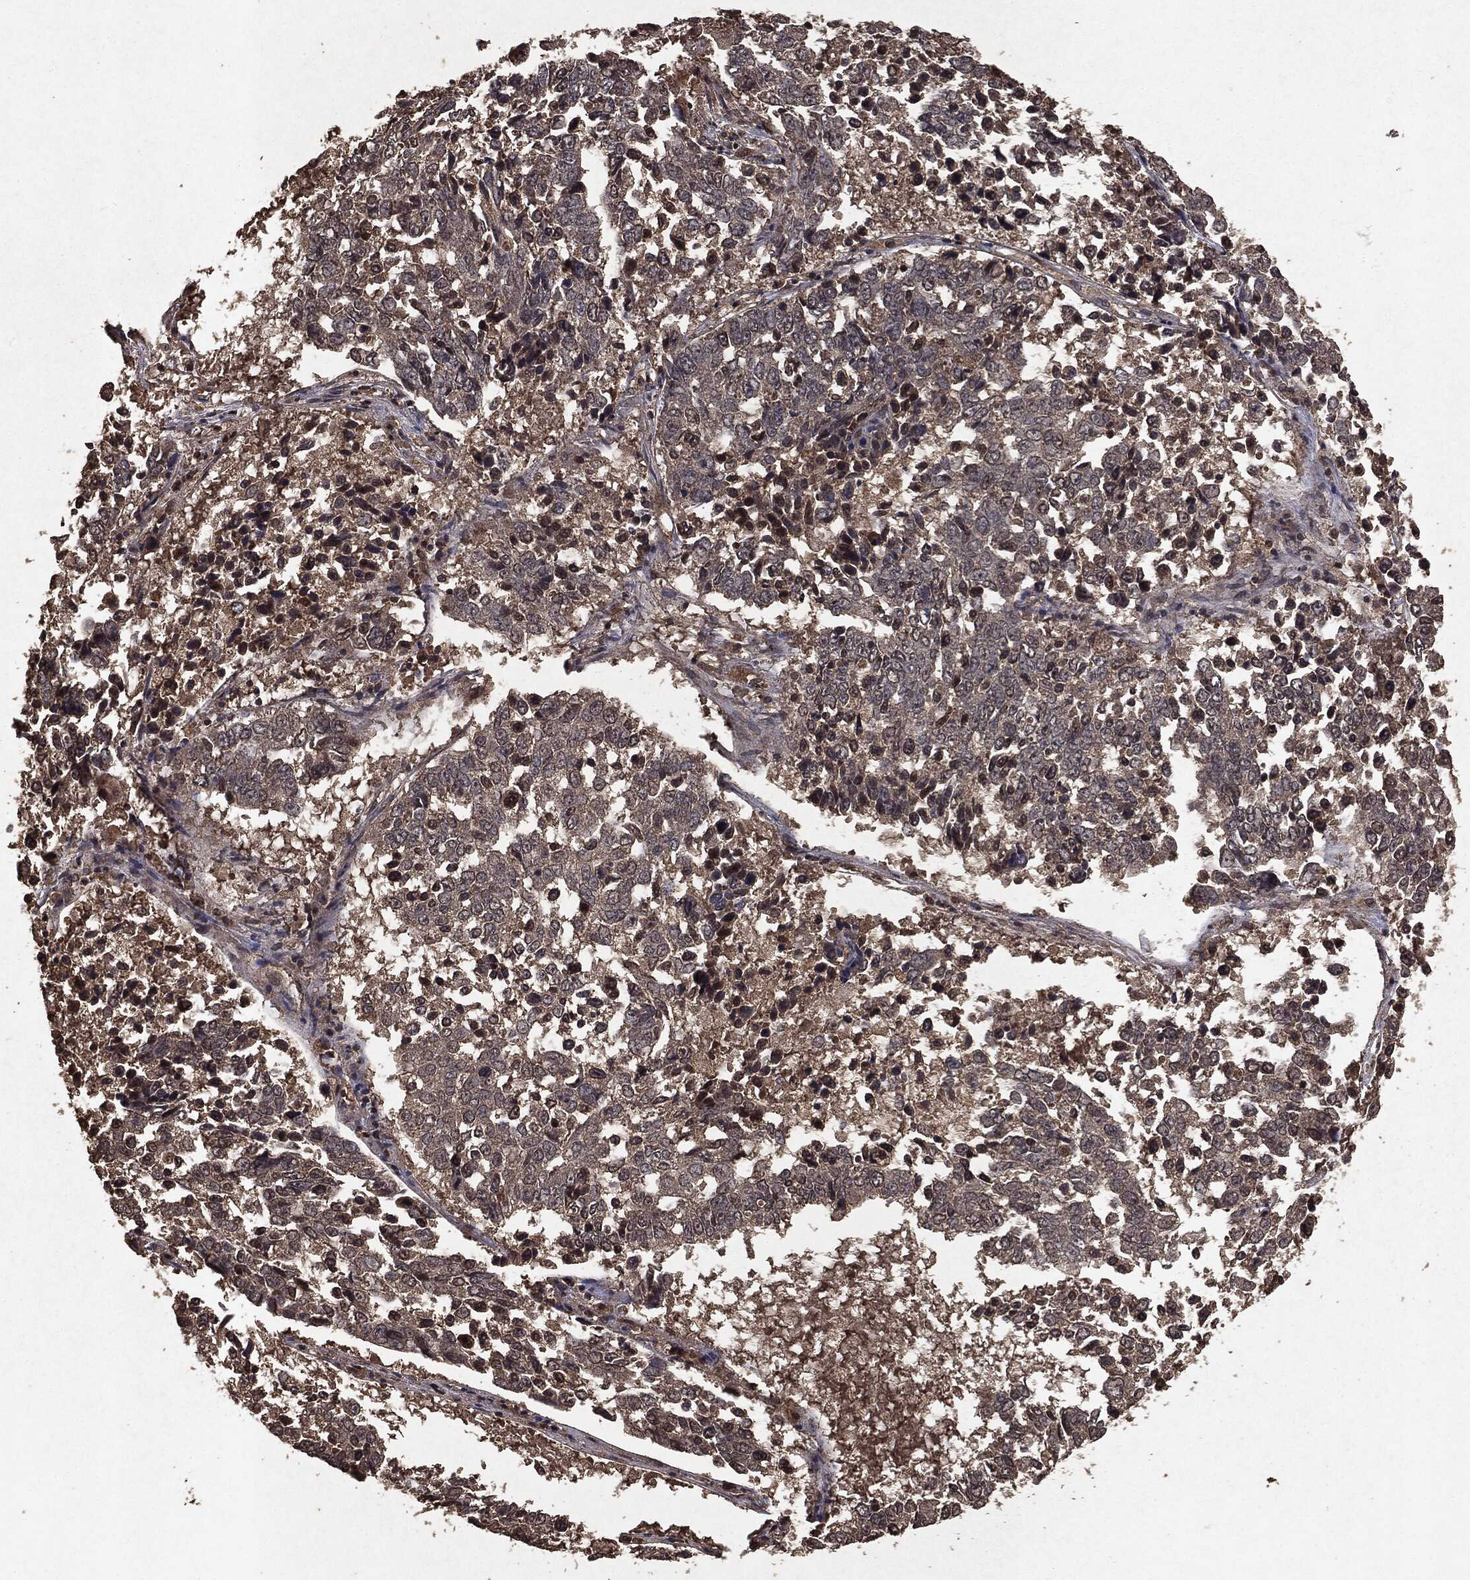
{"staining": {"intensity": "negative", "quantity": "none", "location": "none"}, "tissue": "lung cancer", "cell_type": "Tumor cells", "image_type": "cancer", "snomed": [{"axis": "morphology", "description": "Squamous cell carcinoma, NOS"}, {"axis": "topography", "description": "Lung"}], "caption": "This is a micrograph of IHC staining of squamous cell carcinoma (lung), which shows no positivity in tumor cells.", "gene": "NME1", "patient": {"sex": "male", "age": 82}}